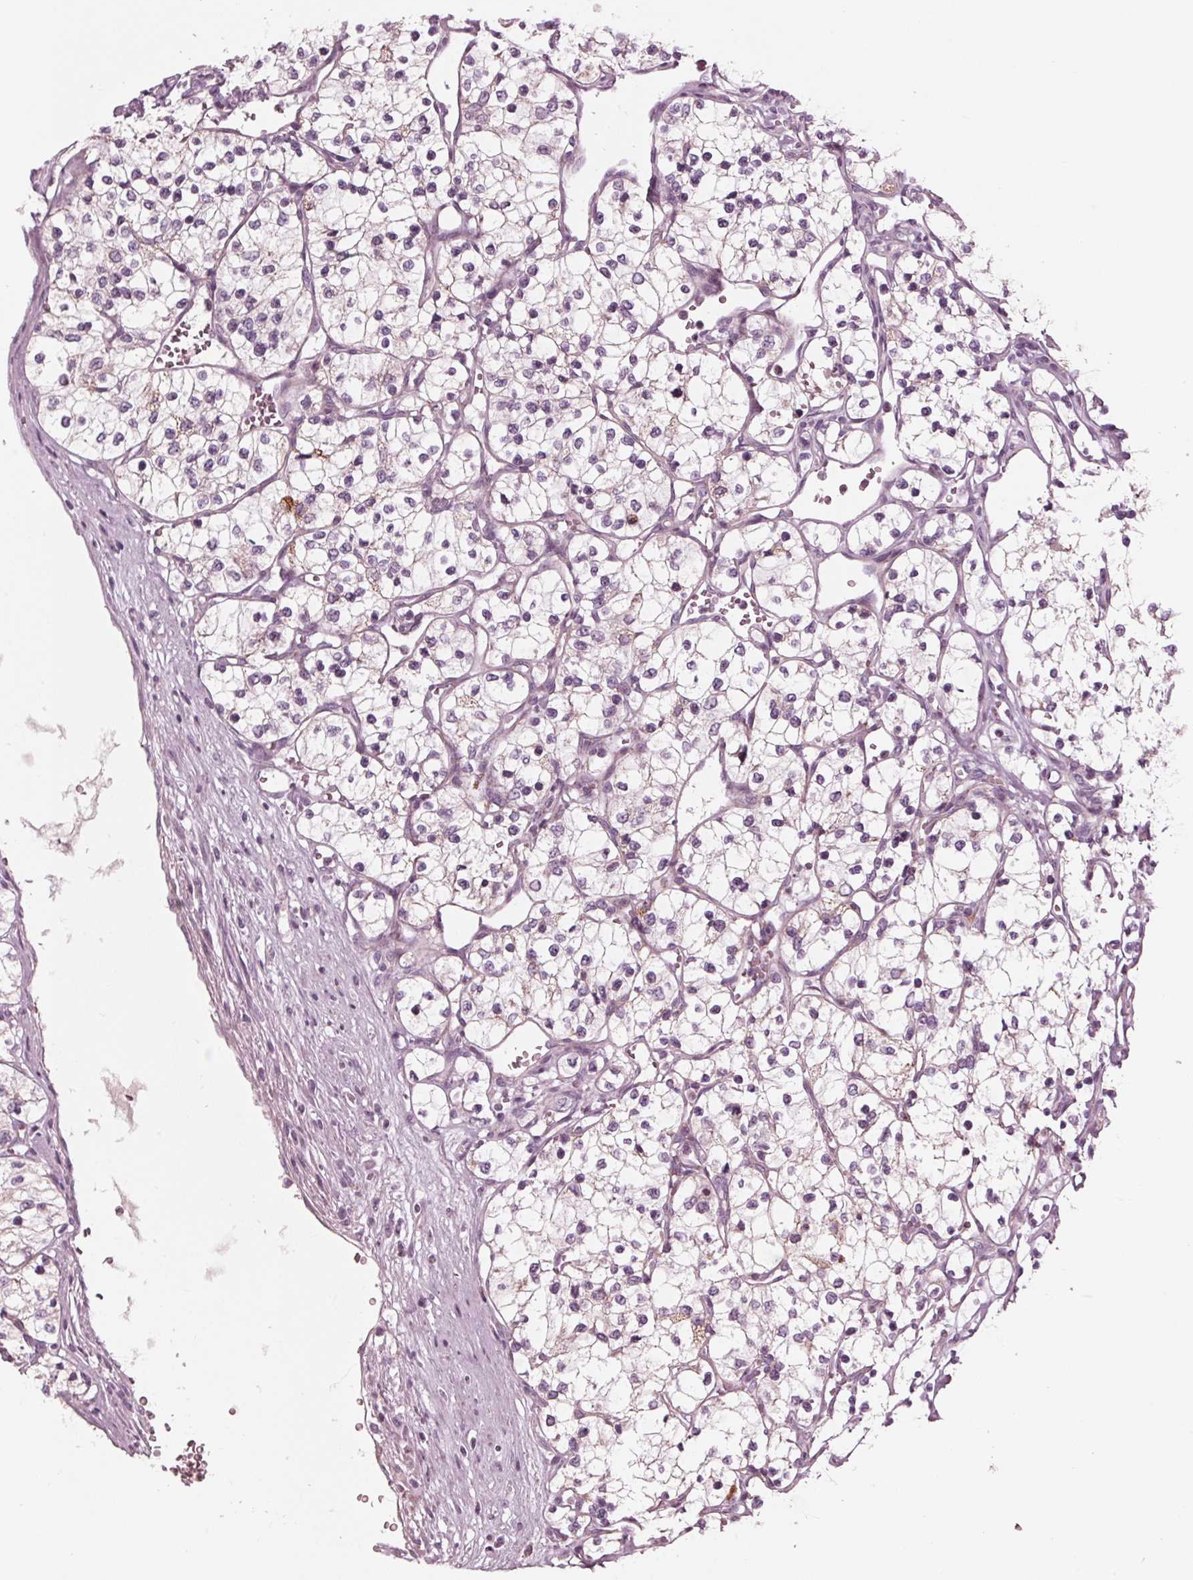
{"staining": {"intensity": "negative", "quantity": "none", "location": "none"}, "tissue": "renal cancer", "cell_type": "Tumor cells", "image_type": "cancer", "snomed": [{"axis": "morphology", "description": "Adenocarcinoma, NOS"}, {"axis": "topography", "description": "Kidney"}], "caption": "Immunohistochemistry (IHC) of human renal cancer (adenocarcinoma) displays no staining in tumor cells. The staining is performed using DAB (3,3'-diaminobenzidine) brown chromogen with nuclei counter-stained in using hematoxylin.", "gene": "CLN6", "patient": {"sex": "female", "age": 69}}